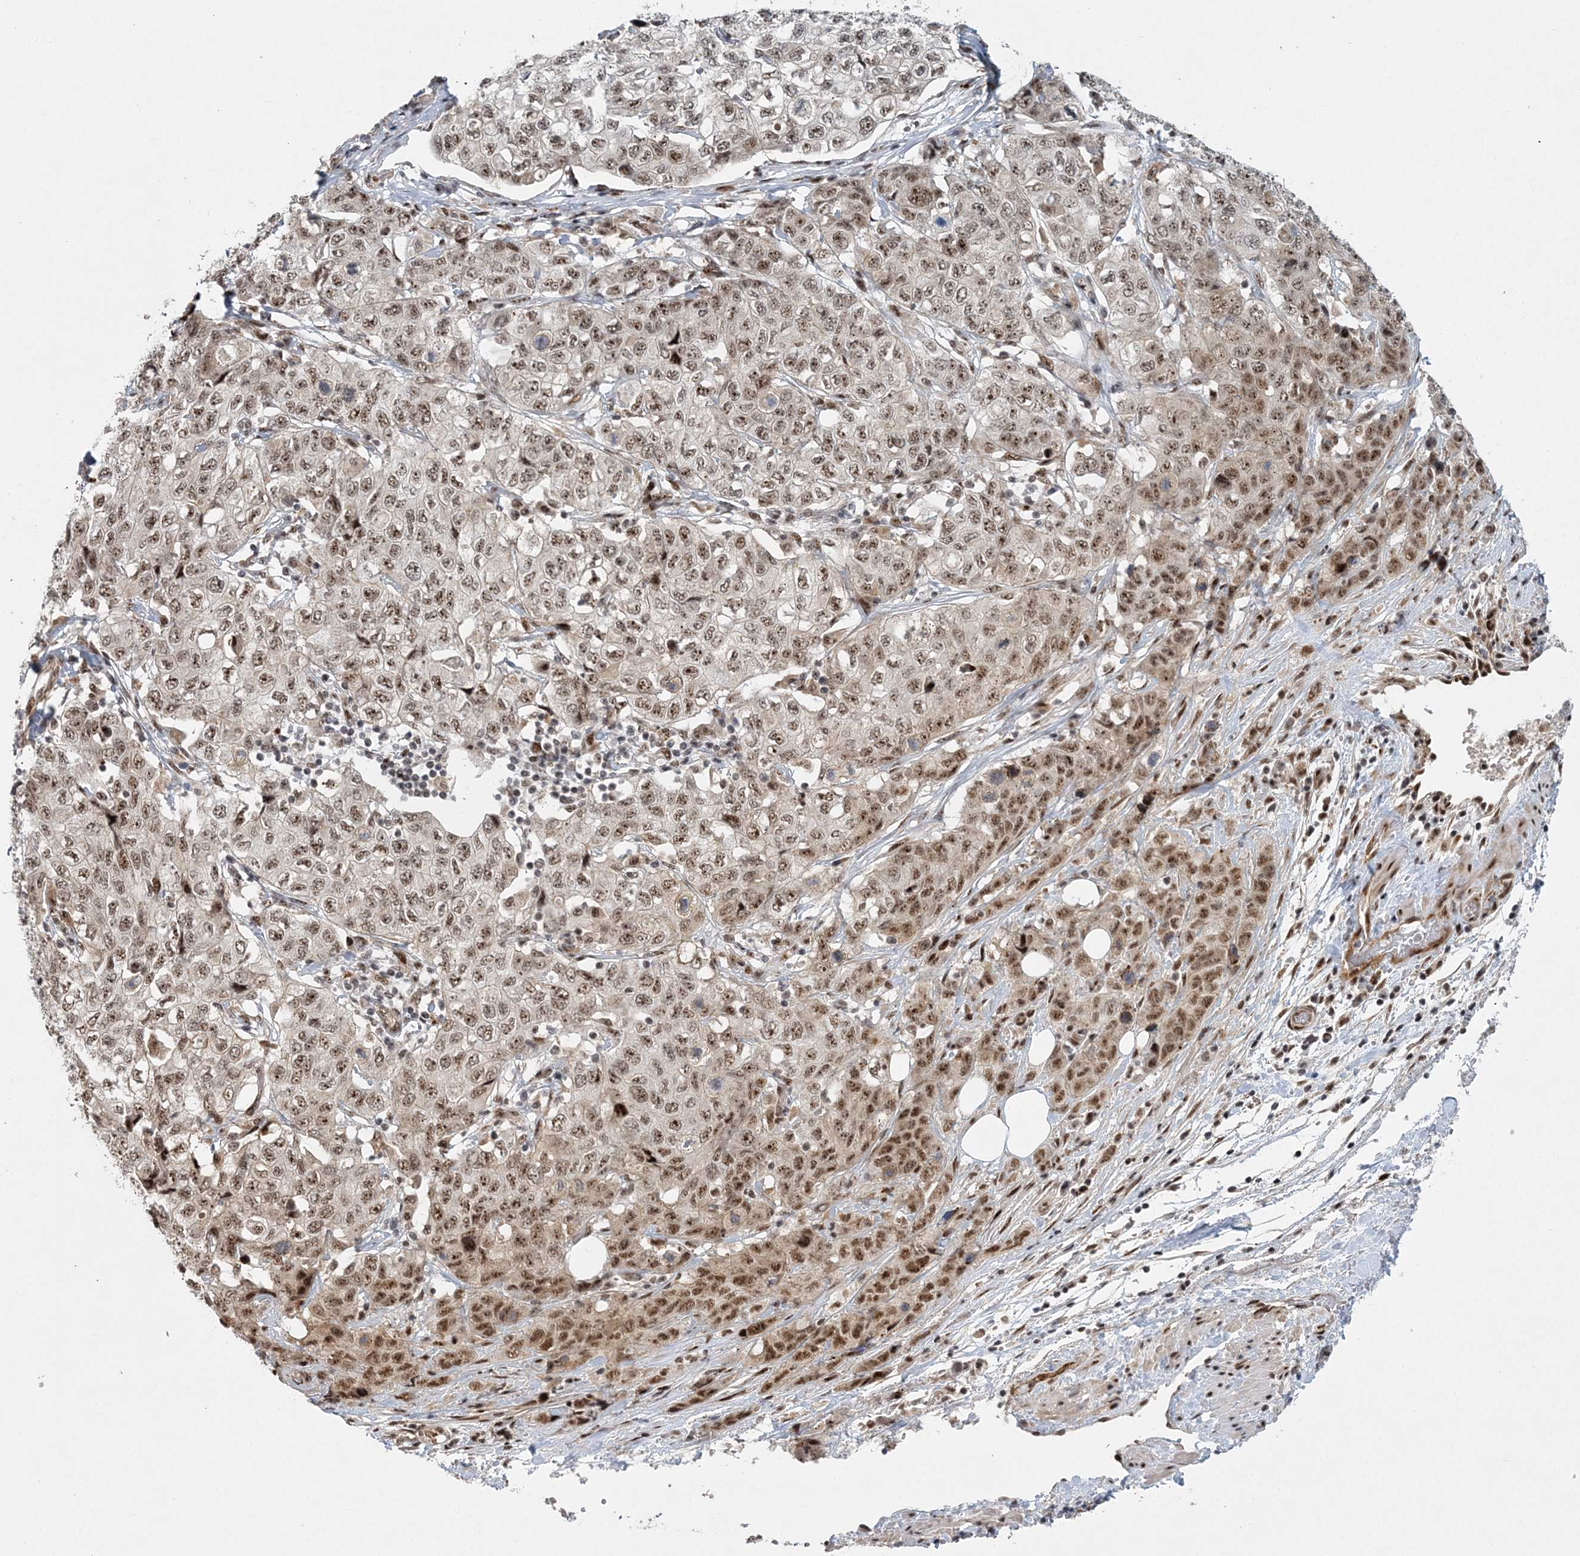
{"staining": {"intensity": "moderate", "quantity": ">75%", "location": "nuclear"}, "tissue": "stomach cancer", "cell_type": "Tumor cells", "image_type": "cancer", "snomed": [{"axis": "morphology", "description": "Adenocarcinoma, NOS"}, {"axis": "topography", "description": "Stomach"}], "caption": "There is medium levels of moderate nuclear positivity in tumor cells of adenocarcinoma (stomach), as demonstrated by immunohistochemical staining (brown color).", "gene": "CWC22", "patient": {"sex": "male", "age": 48}}